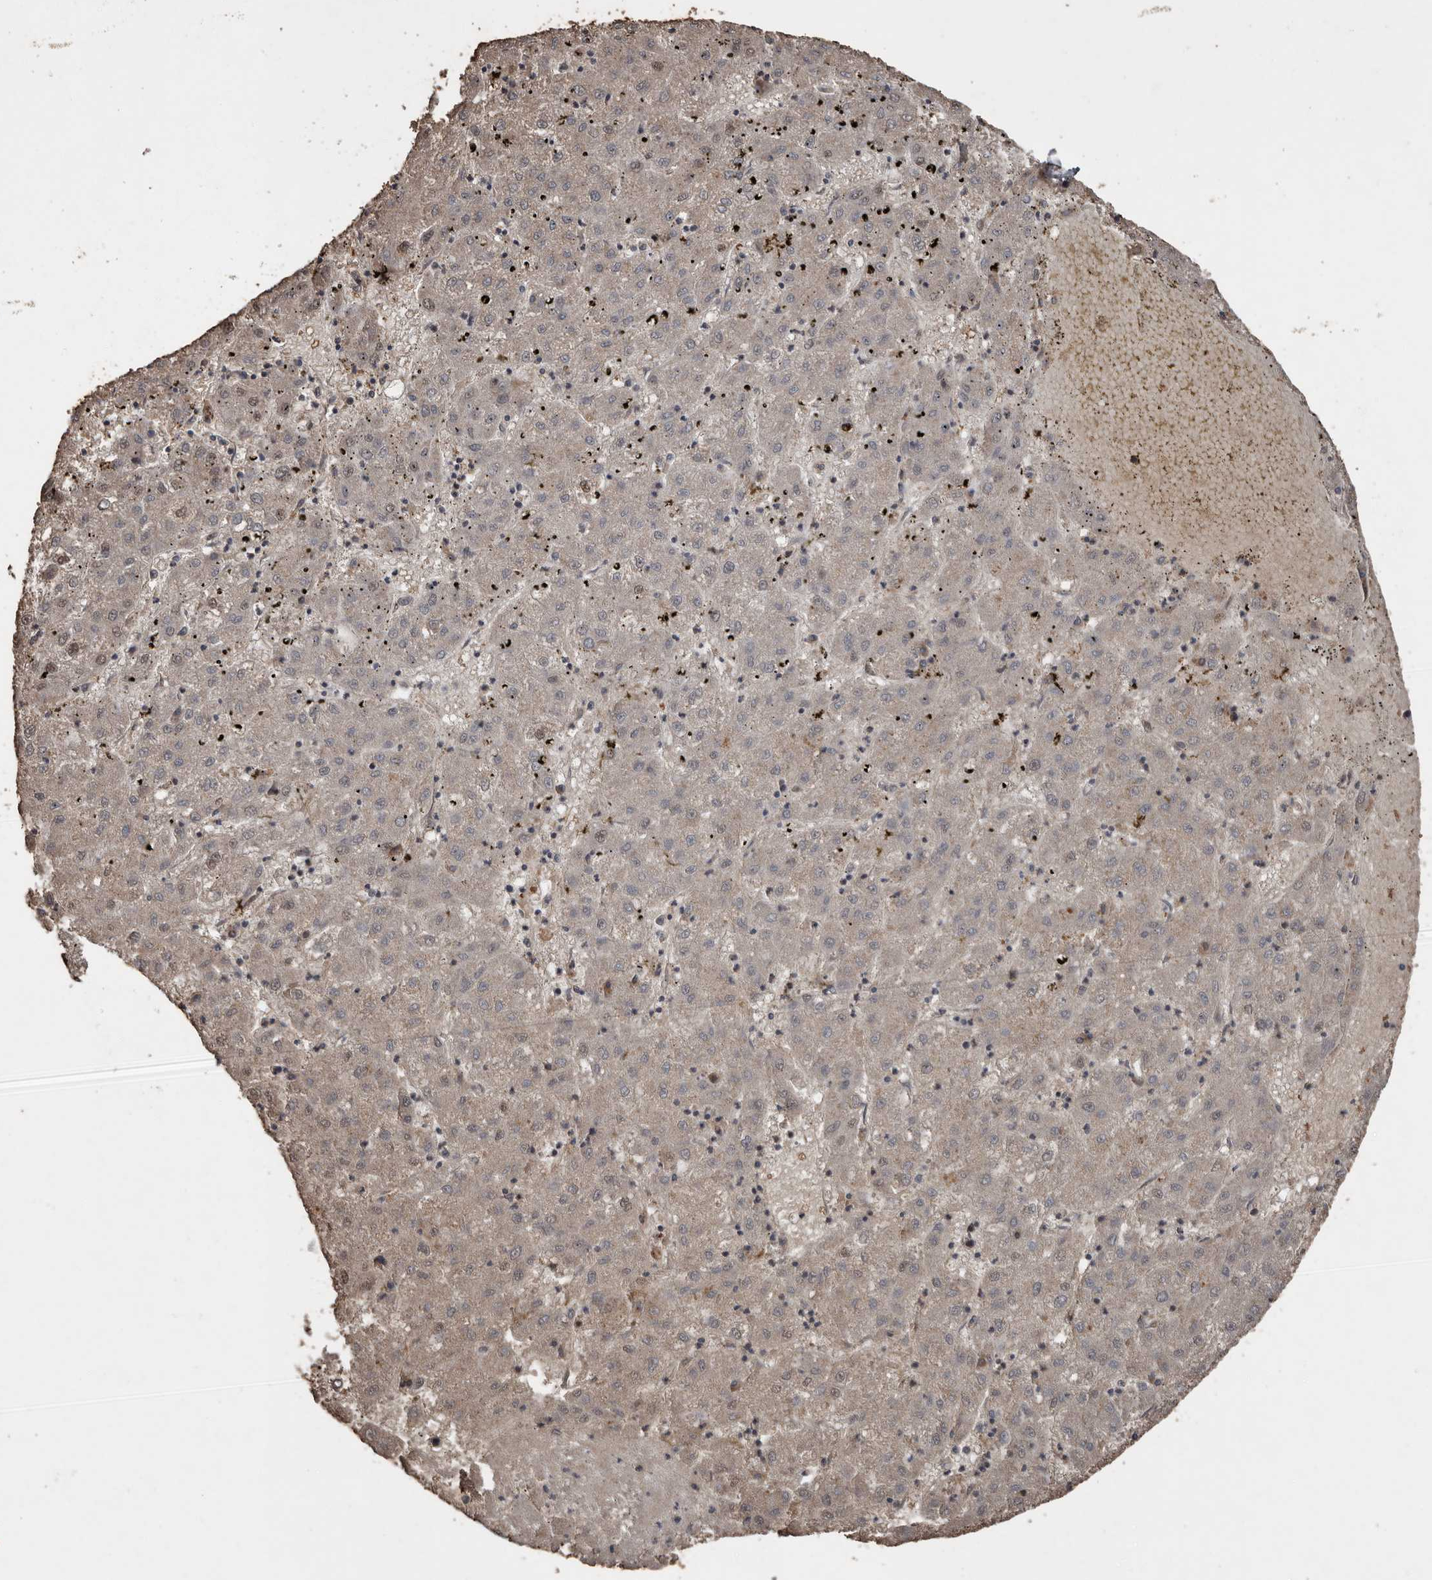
{"staining": {"intensity": "weak", "quantity": "<25%", "location": "cytoplasmic/membranous,nuclear"}, "tissue": "liver cancer", "cell_type": "Tumor cells", "image_type": "cancer", "snomed": [{"axis": "morphology", "description": "Carcinoma, Hepatocellular, NOS"}, {"axis": "topography", "description": "Liver"}], "caption": "Liver cancer was stained to show a protein in brown. There is no significant expression in tumor cells.", "gene": "RANBP17", "patient": {"sex": "male", "age": 72}}